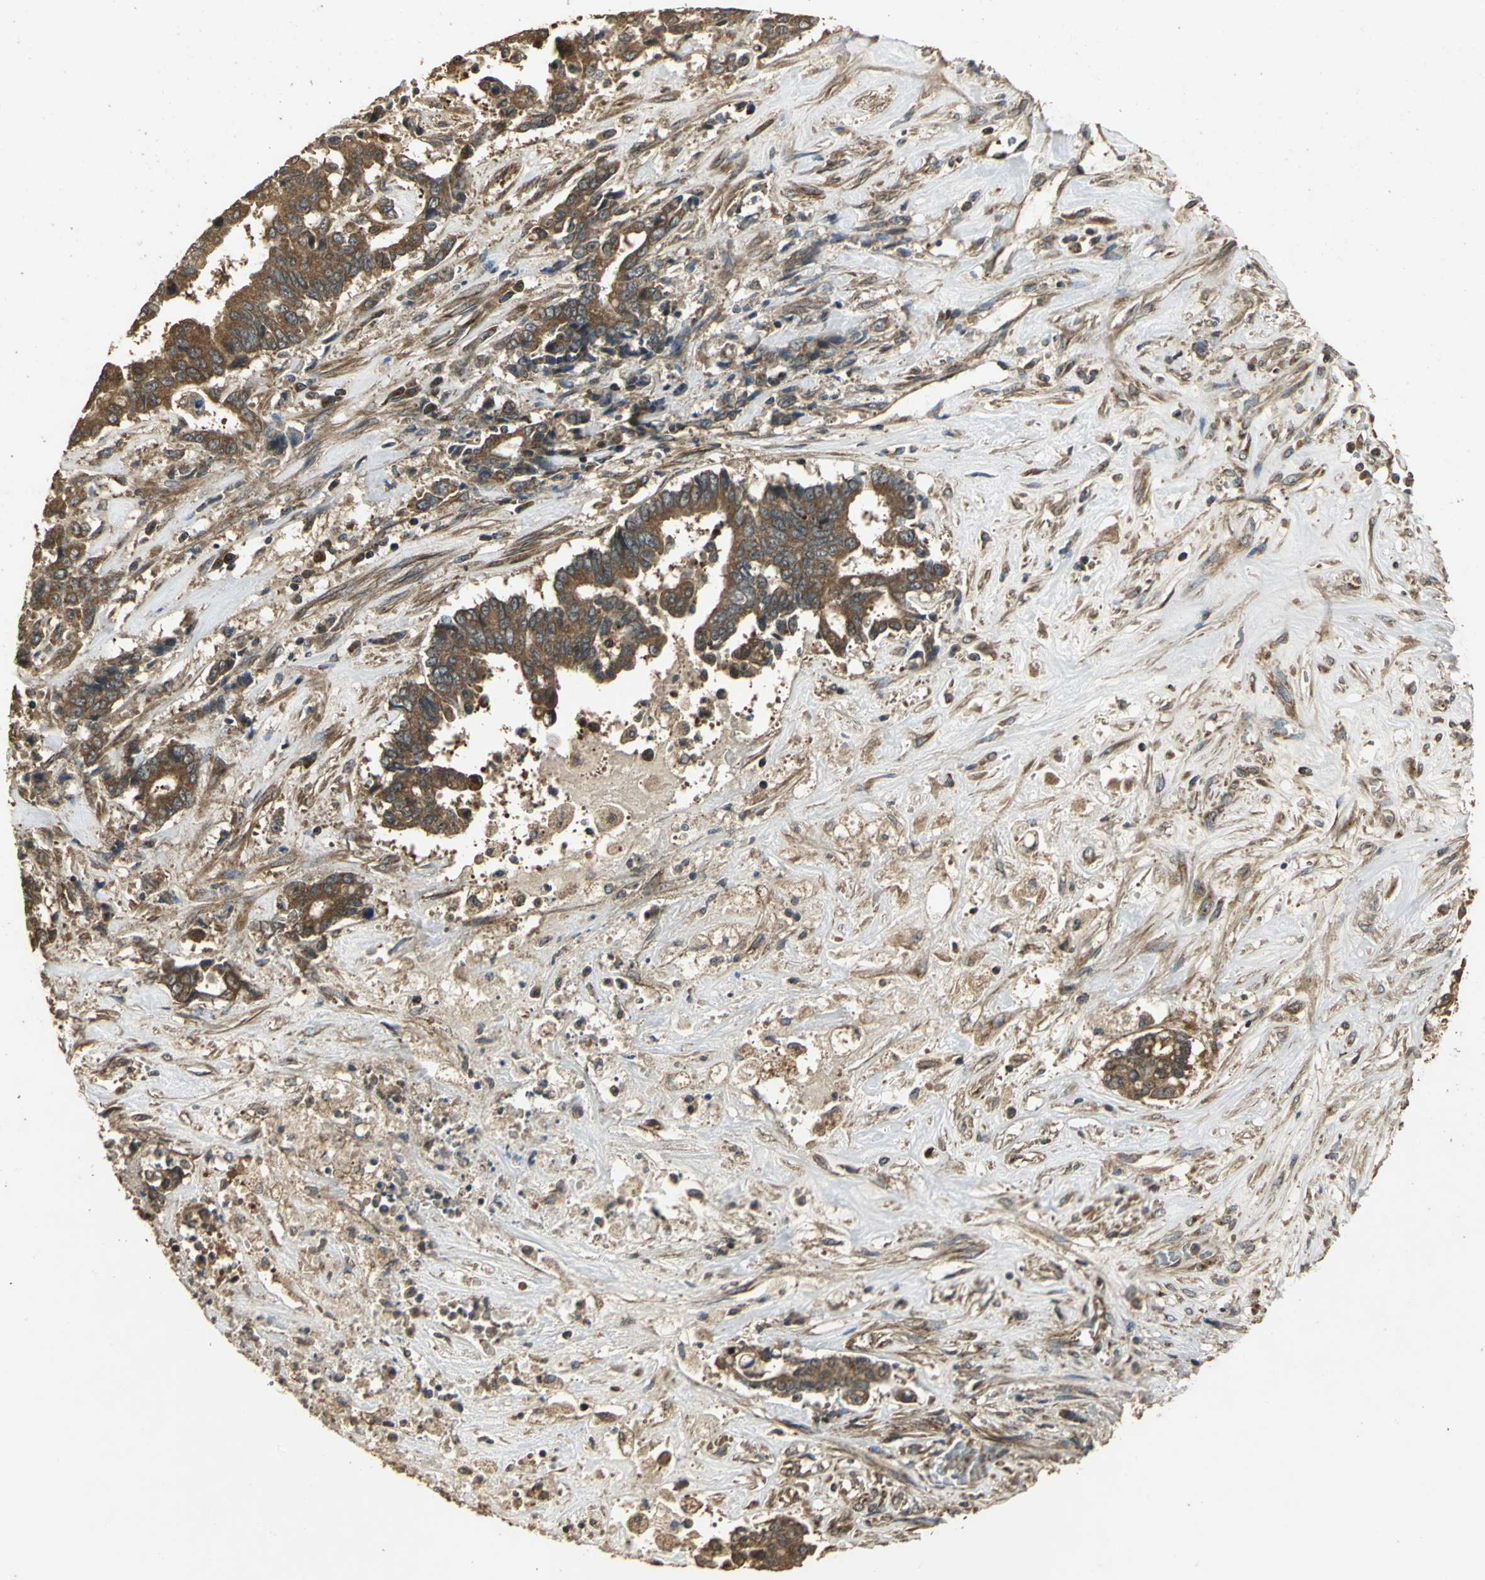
{"staining": {"intensity": "strong", "quantity": ">75%", "location": "cytoplasmic/membranous"}, "tissue": "liver cancer", "cell_type": "Tumor cells", "image_type": "cancer", "snomed": [{"axis": "morphology", "description": "Cholangiocarcinoma"}, {"axis": "topography", "description": "Liver"}], "caption": "Liver cholangiocarcinoma was stained to show a protein in brown. There is high levels of strong cytoplasmic/membranous staining in approximately >75% of tumor cells.", "gene": "KANK1", "patient": {"sex": "male", "age": 57}}